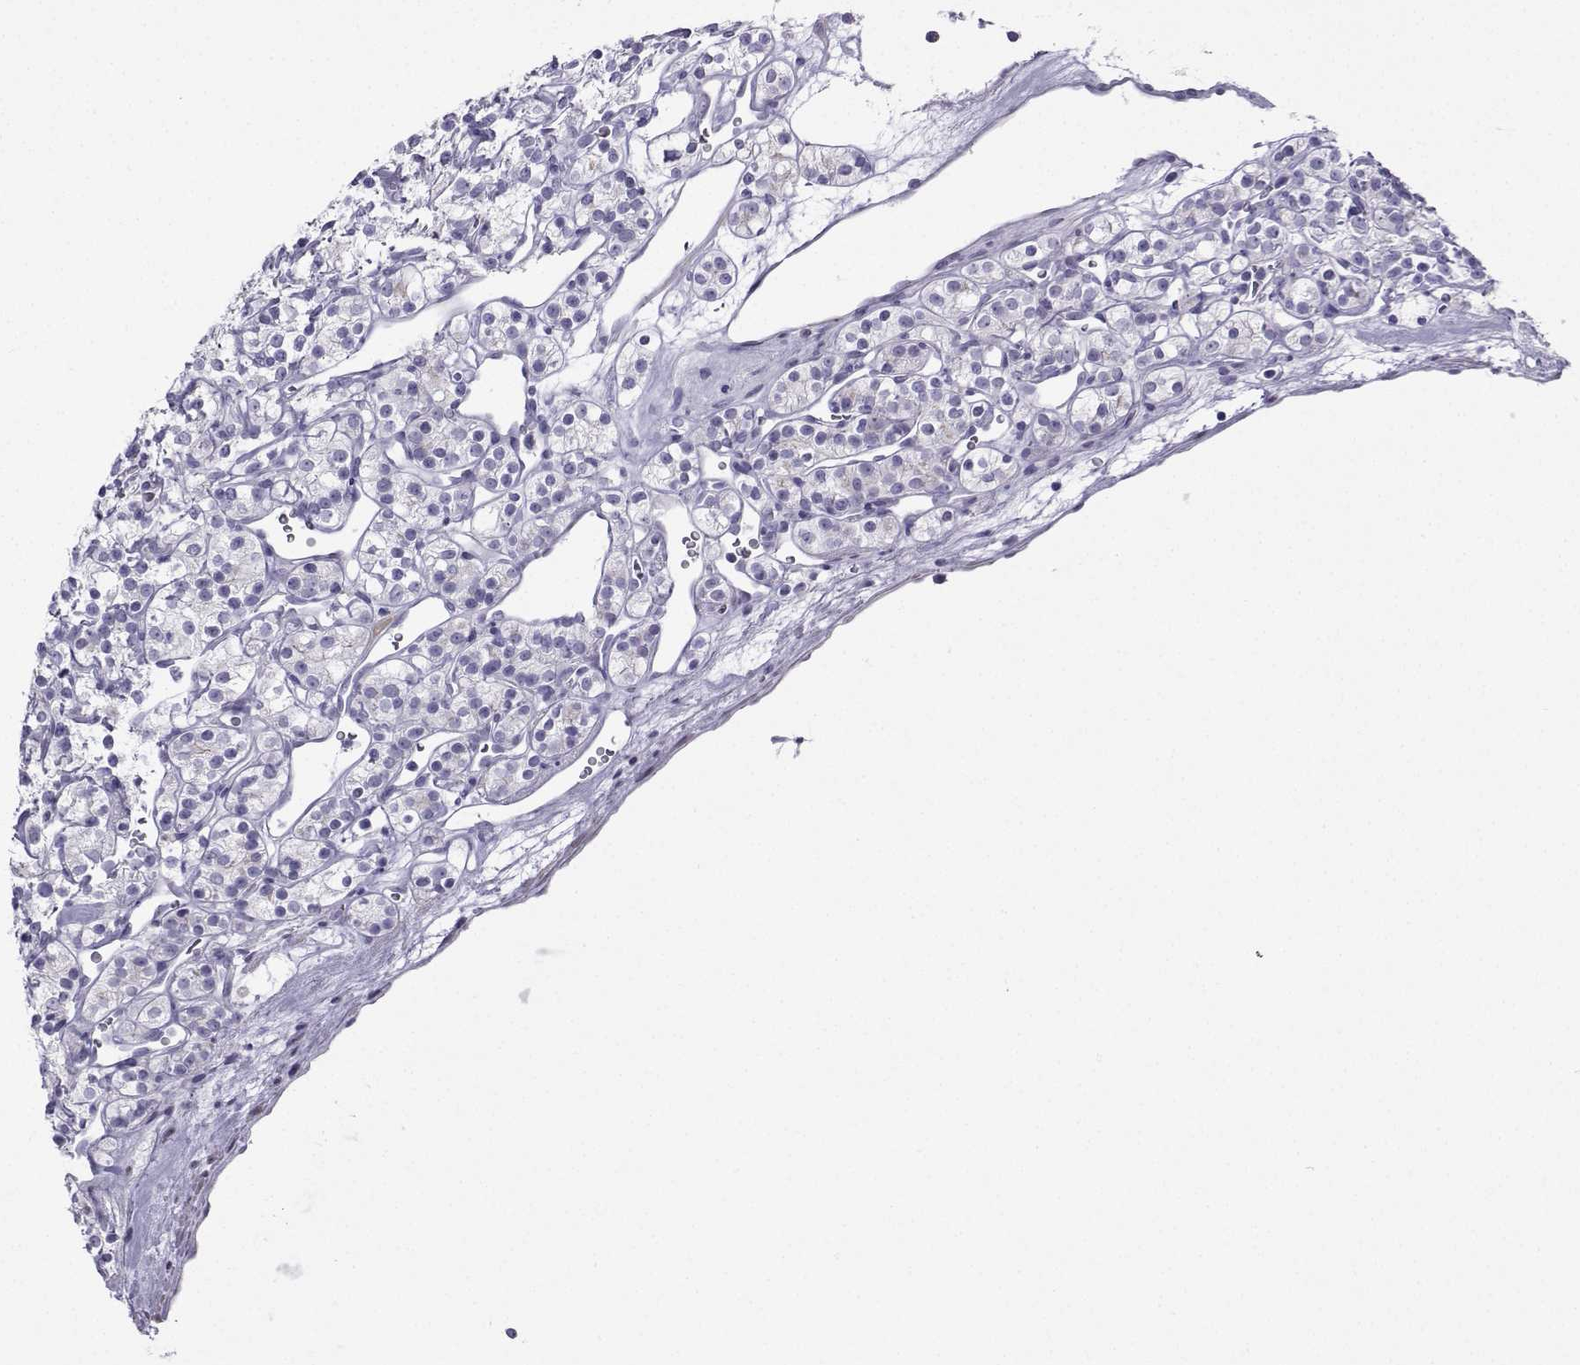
{"staining": {"intensity": "negative", "quantity": "none", "location": "none"}, "tissue": "renal cancer", "cell_type": "Tumor cells", "image_type": "cancer", "snomed": [{"axis": "morphology", "description": "Adenocarcinoma, NOS"}, {"axis": "topography", "description": "Kidney"}], "caption": "A high-resolution histopathology image shows immunohistochemistry (IHC) staining of renal adenocarcinoma, which displays no significant positivity in tumor cells. (Immunohistochemistry (ihc), brightfield microscopy, high magnification).", "gene": "KIF17", "patient": {"sex": "male", "age": 77}}